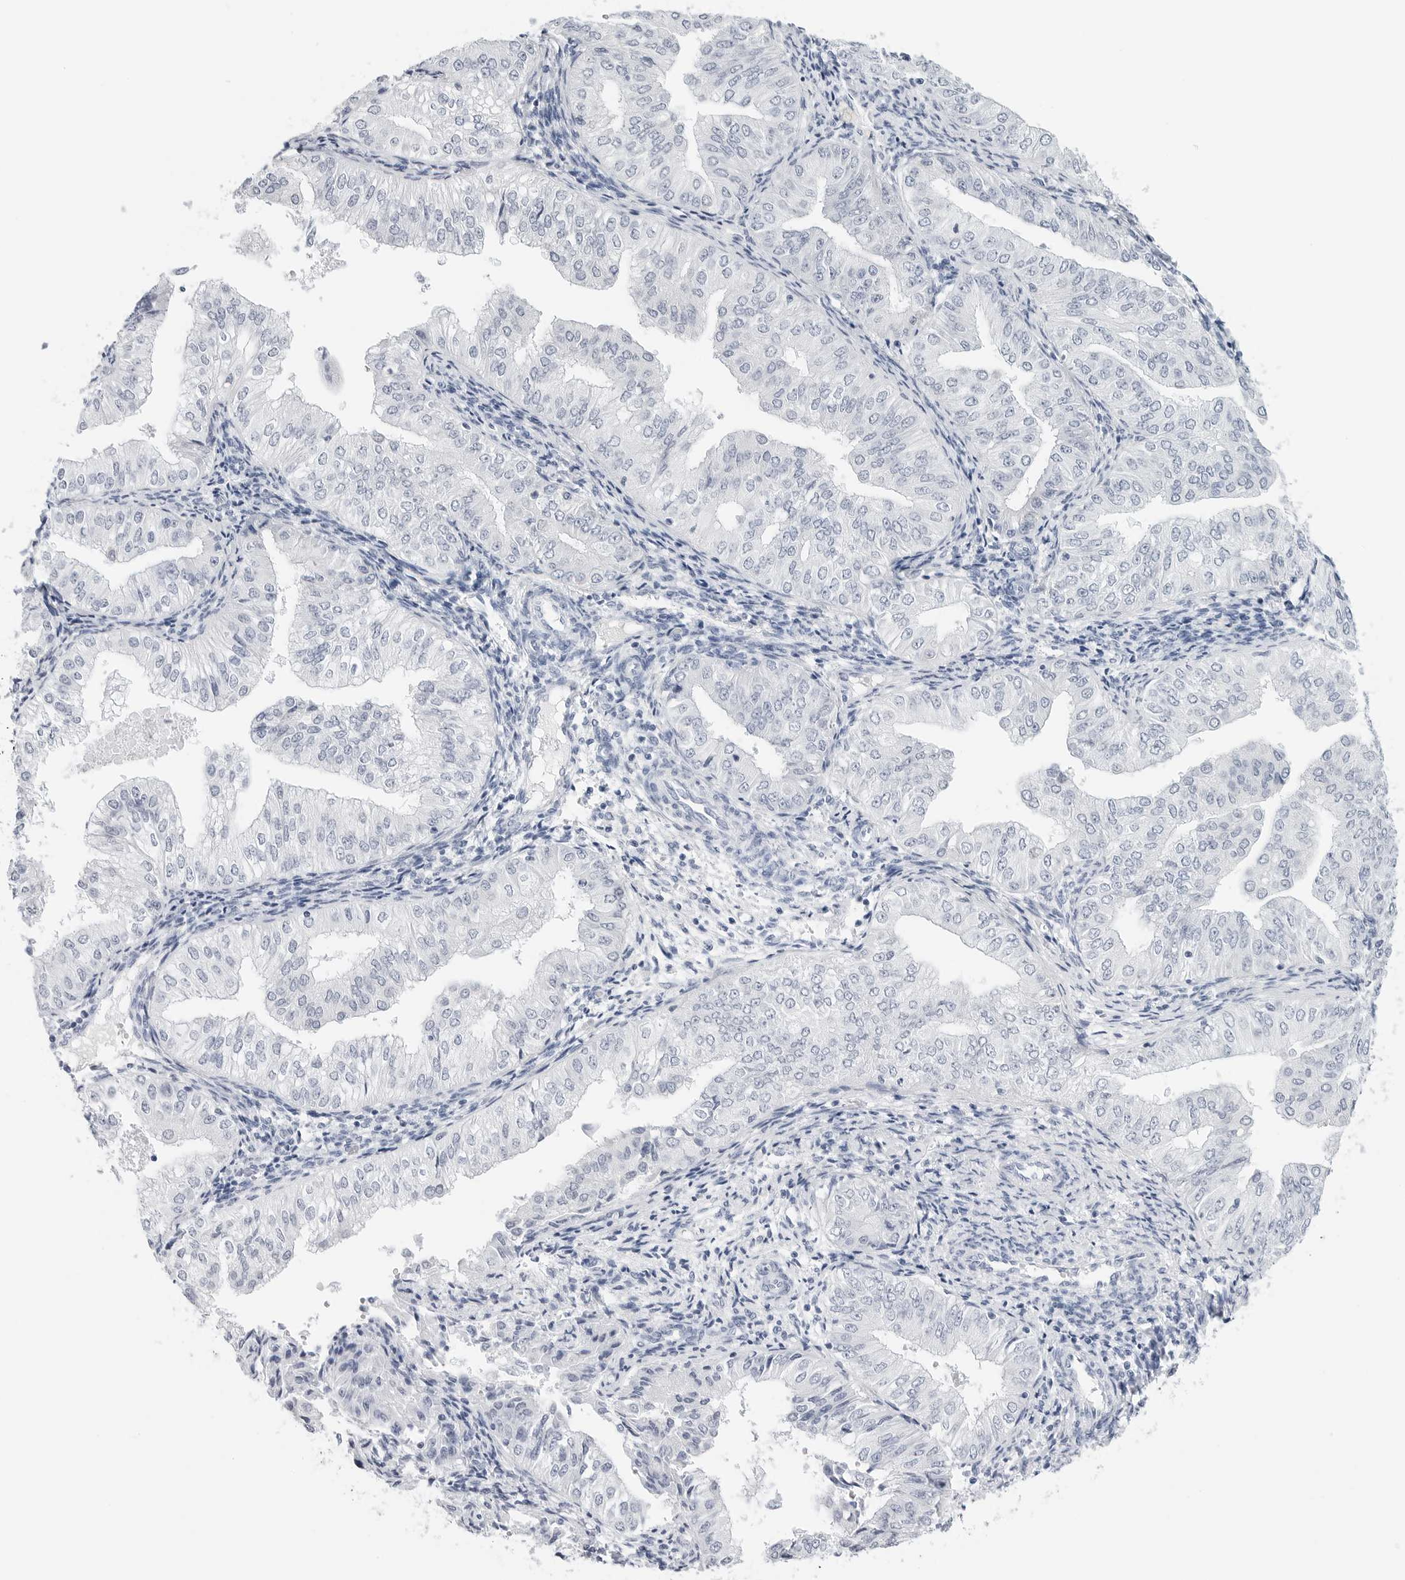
{"staining": {"intensity": "negative", "quantity": "none", "location": "none"}, "tissue": "endometrial cancer", "cell_type": "Tumor cells", "image_type": "cancer", "snomed": [{"axis": "morphology", "description": "Normal tissue, NOS"}, {"axis": "morphology", "description": "Adenocarcinoma, NOS"}, {"axis": "topography", "description": "Endometrium"}], "caption": "Endometrial cancer was stained to show a protein in brown. There is no significant staining in tumor cells.", "gene": "SLC19A1", "patient": {"sex": "female", "age": 53}}